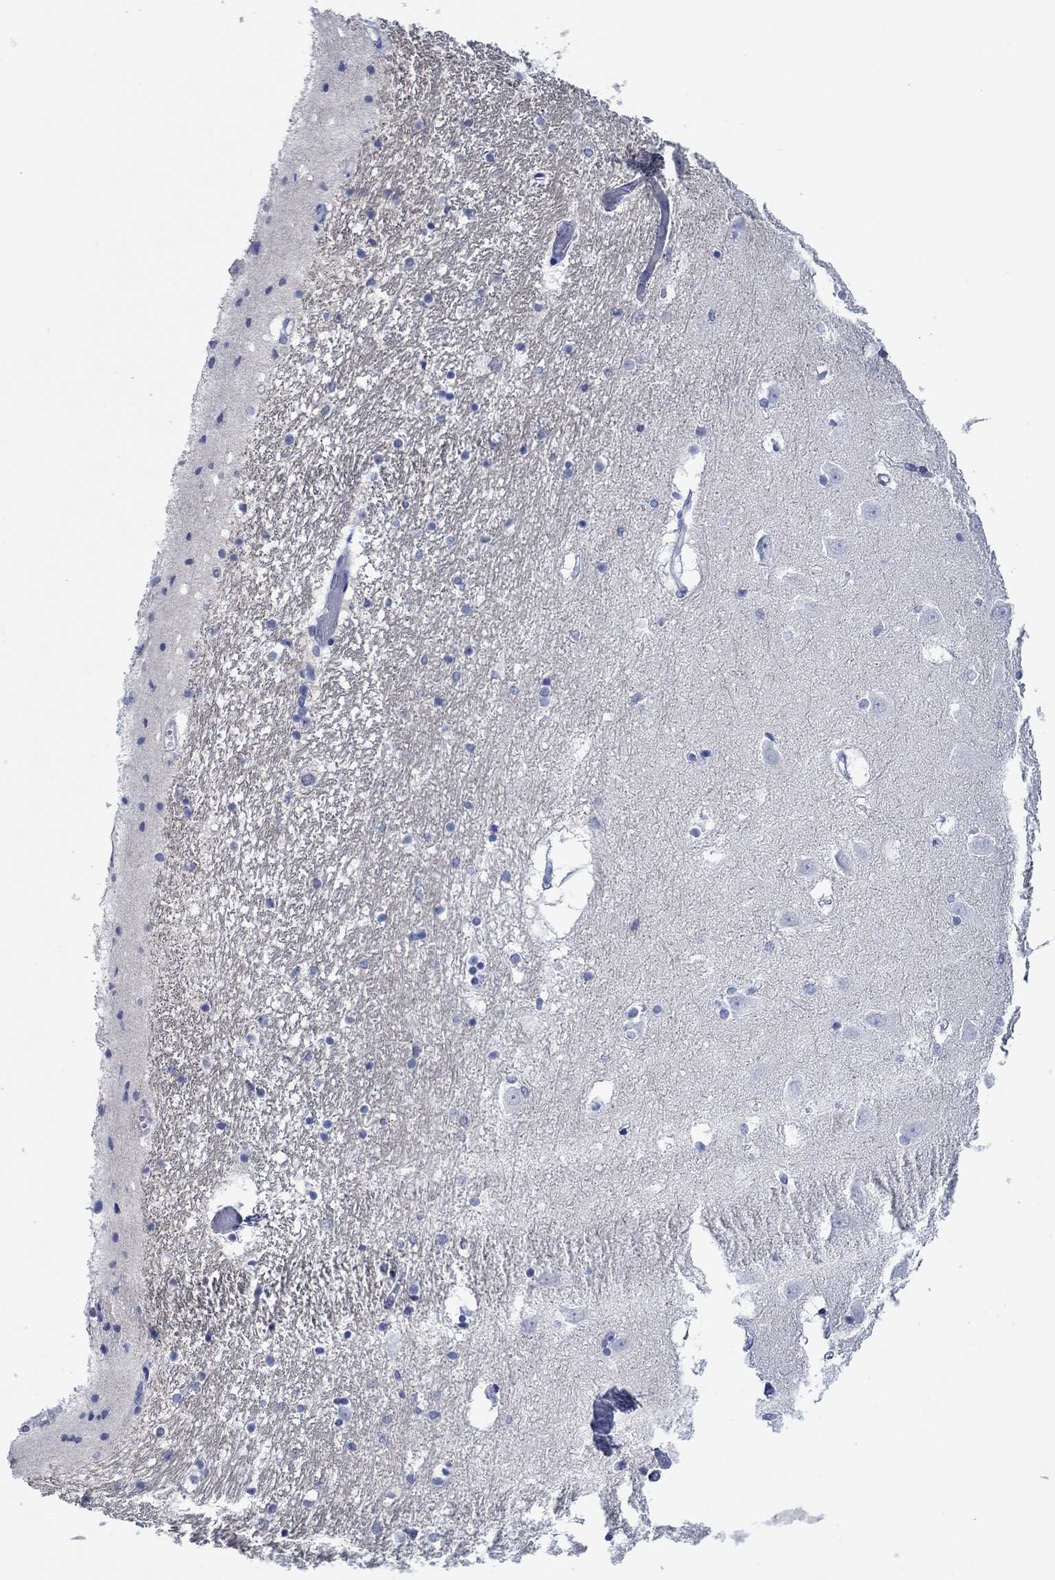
{"staining": {"intensity": "negative", "quantity": "none", "location": "none"}, "tissue": "hippocampus", "cell_type": "Glial cells", "image_type": "normal", "snomed": [{"axis": "morphology", "description": "Normal tissue, NOS"}, {"axis": "topography", "description": "Hippocampus"}], "caption": "IHC histopathology image of normal hippocampus stained for a protein (brown), which displays no positivity in glial cells.", "gene": "TOMM20L", "patient": {"sex": "male", "age": 44}}